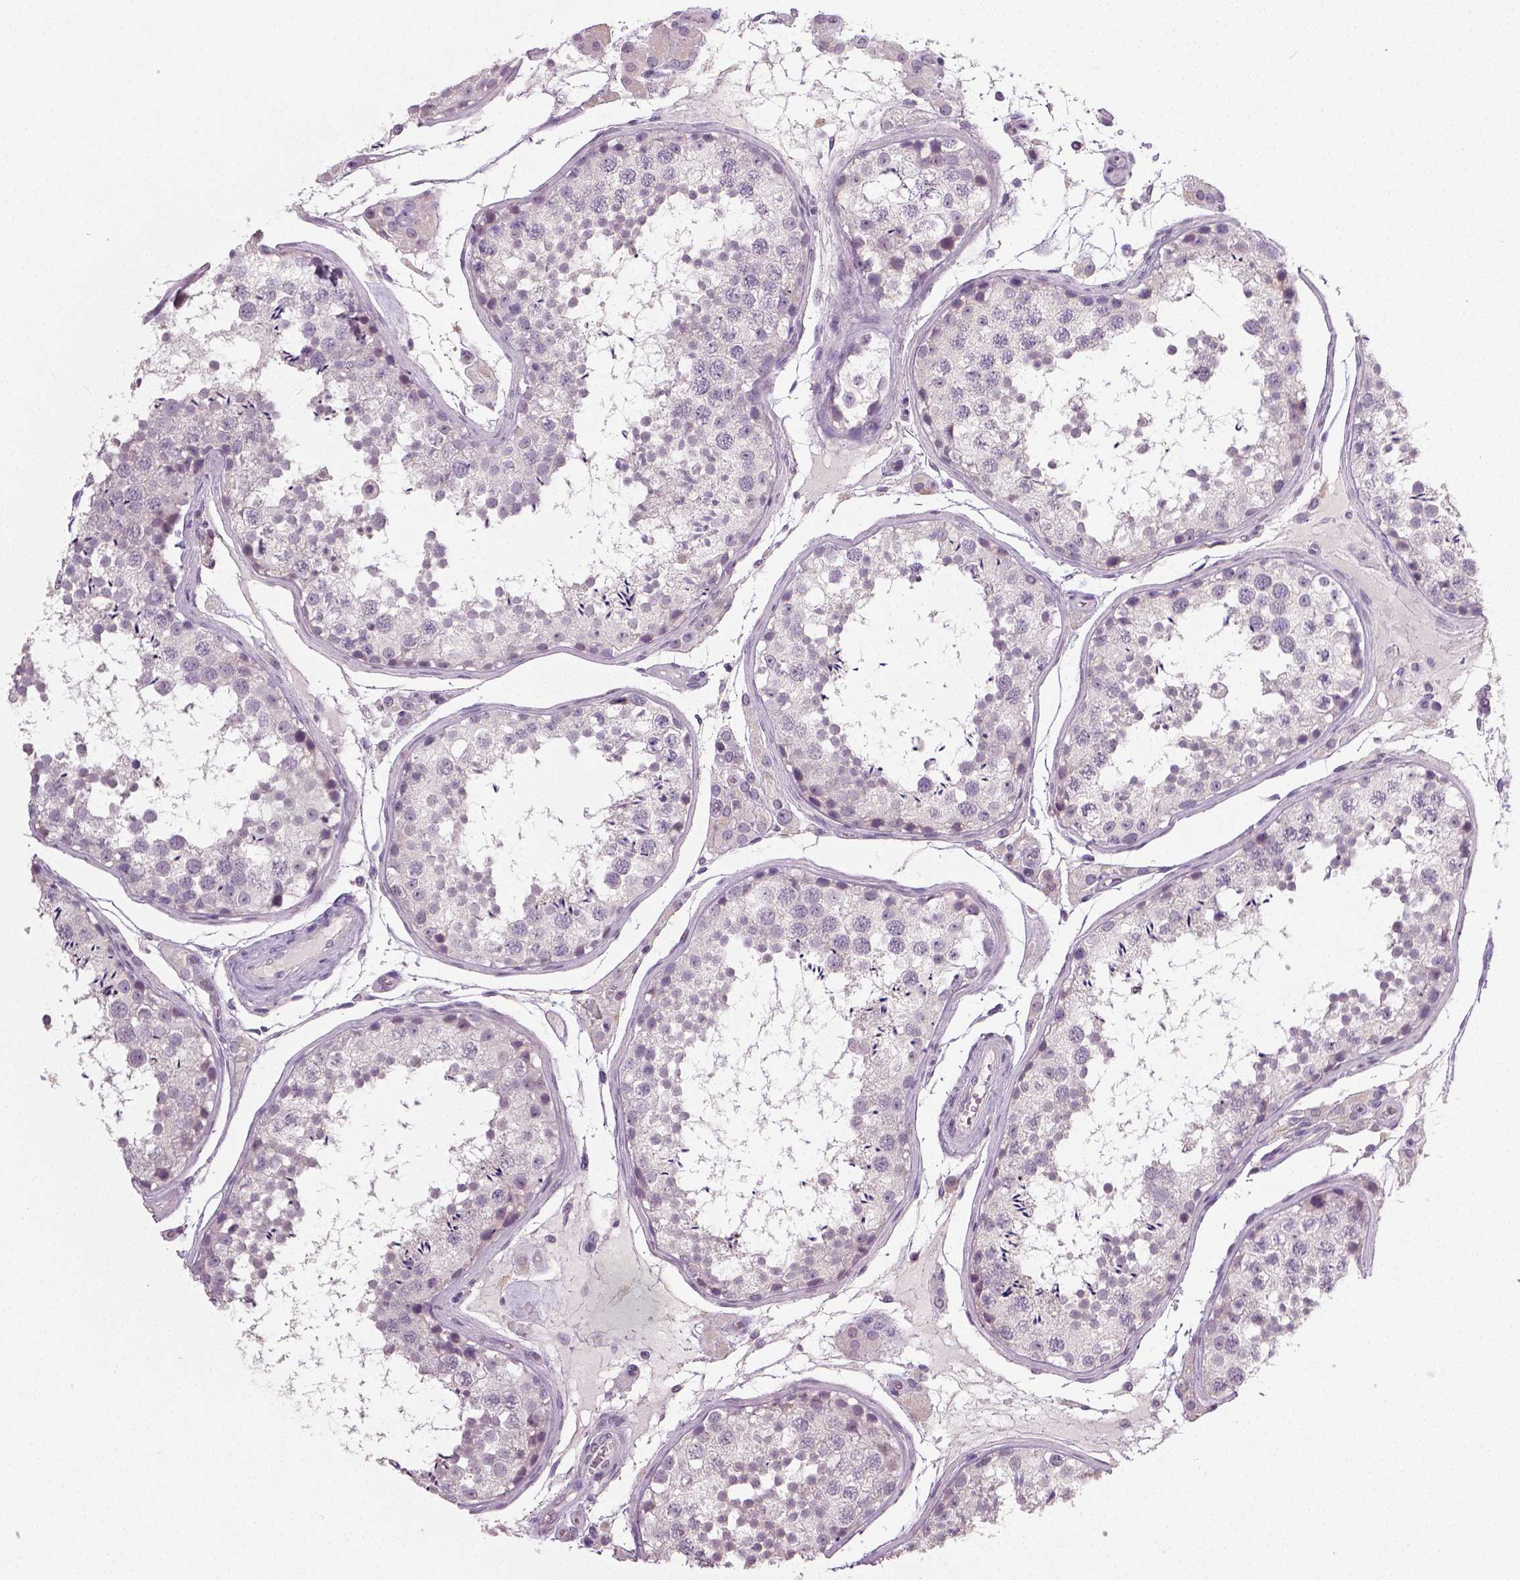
{"staining": {"intensity": "negative", "quantity": "none", "location": "none"}, "tissue": "testis", "cell_type": "Cells in seminiferous ducts", "image_type": "normal", "snomed": [{"axis": "morphology", "description": "Normal tissue, NOS"}, {"axis": "topography", "description": "Testis"}], "caption": "DAB (3,3'-diaminobenzidine) immunohistochemical staining of normal testis reveals no significant expression in cells in seminiferous ducts. The staining was performed using DAB (3,3'-diaminobenzidine) to visualize the protein expression in brown, while the nuclei were stained in blue with hematoxylin (Magnification: 20x).", "gene": "NECAB1", "patient": {"sex": "male", "age": 29}}